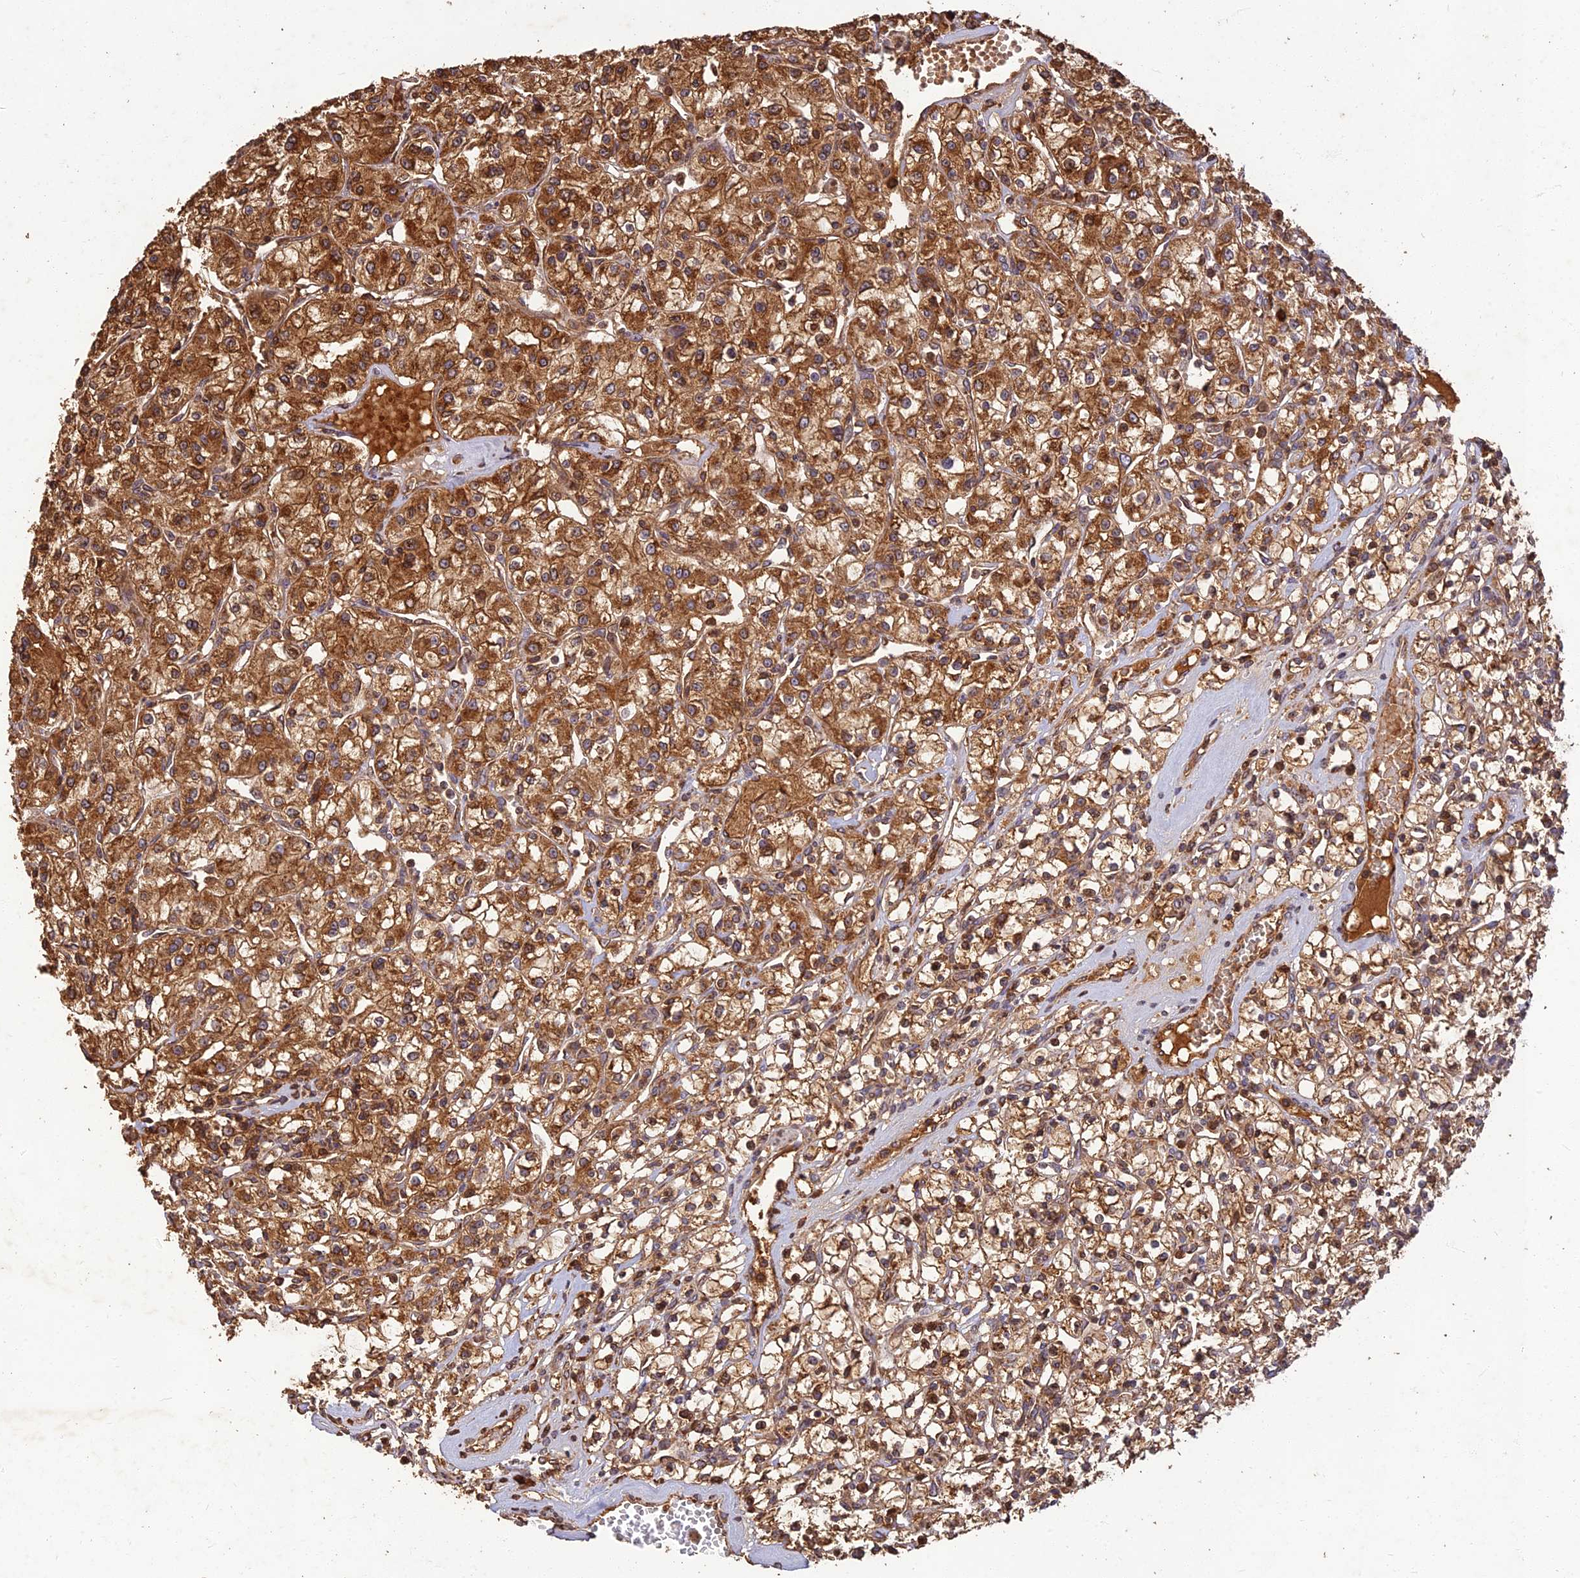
{"staining": {"intensity": "strong", "quantity": ">75%", "location": "cytoplasmic/membranous"}, "tissue": "renal cancer", "cell_type": "Tumor cells", "image_type": "cancer", "snomed": [{"axis": "morphology", "description": "Adenocarcinoma, NOS"}, {"axis": "topography", "description": "Kidney"}], "caption": "Immunohistochemical staining of human renal cancer shows high levels of strong cytoplasmic/membranous positivity in about >75% of tumor cells.", "gene": "CORO1C", "patient": {"sex": "female", "age": 59}}